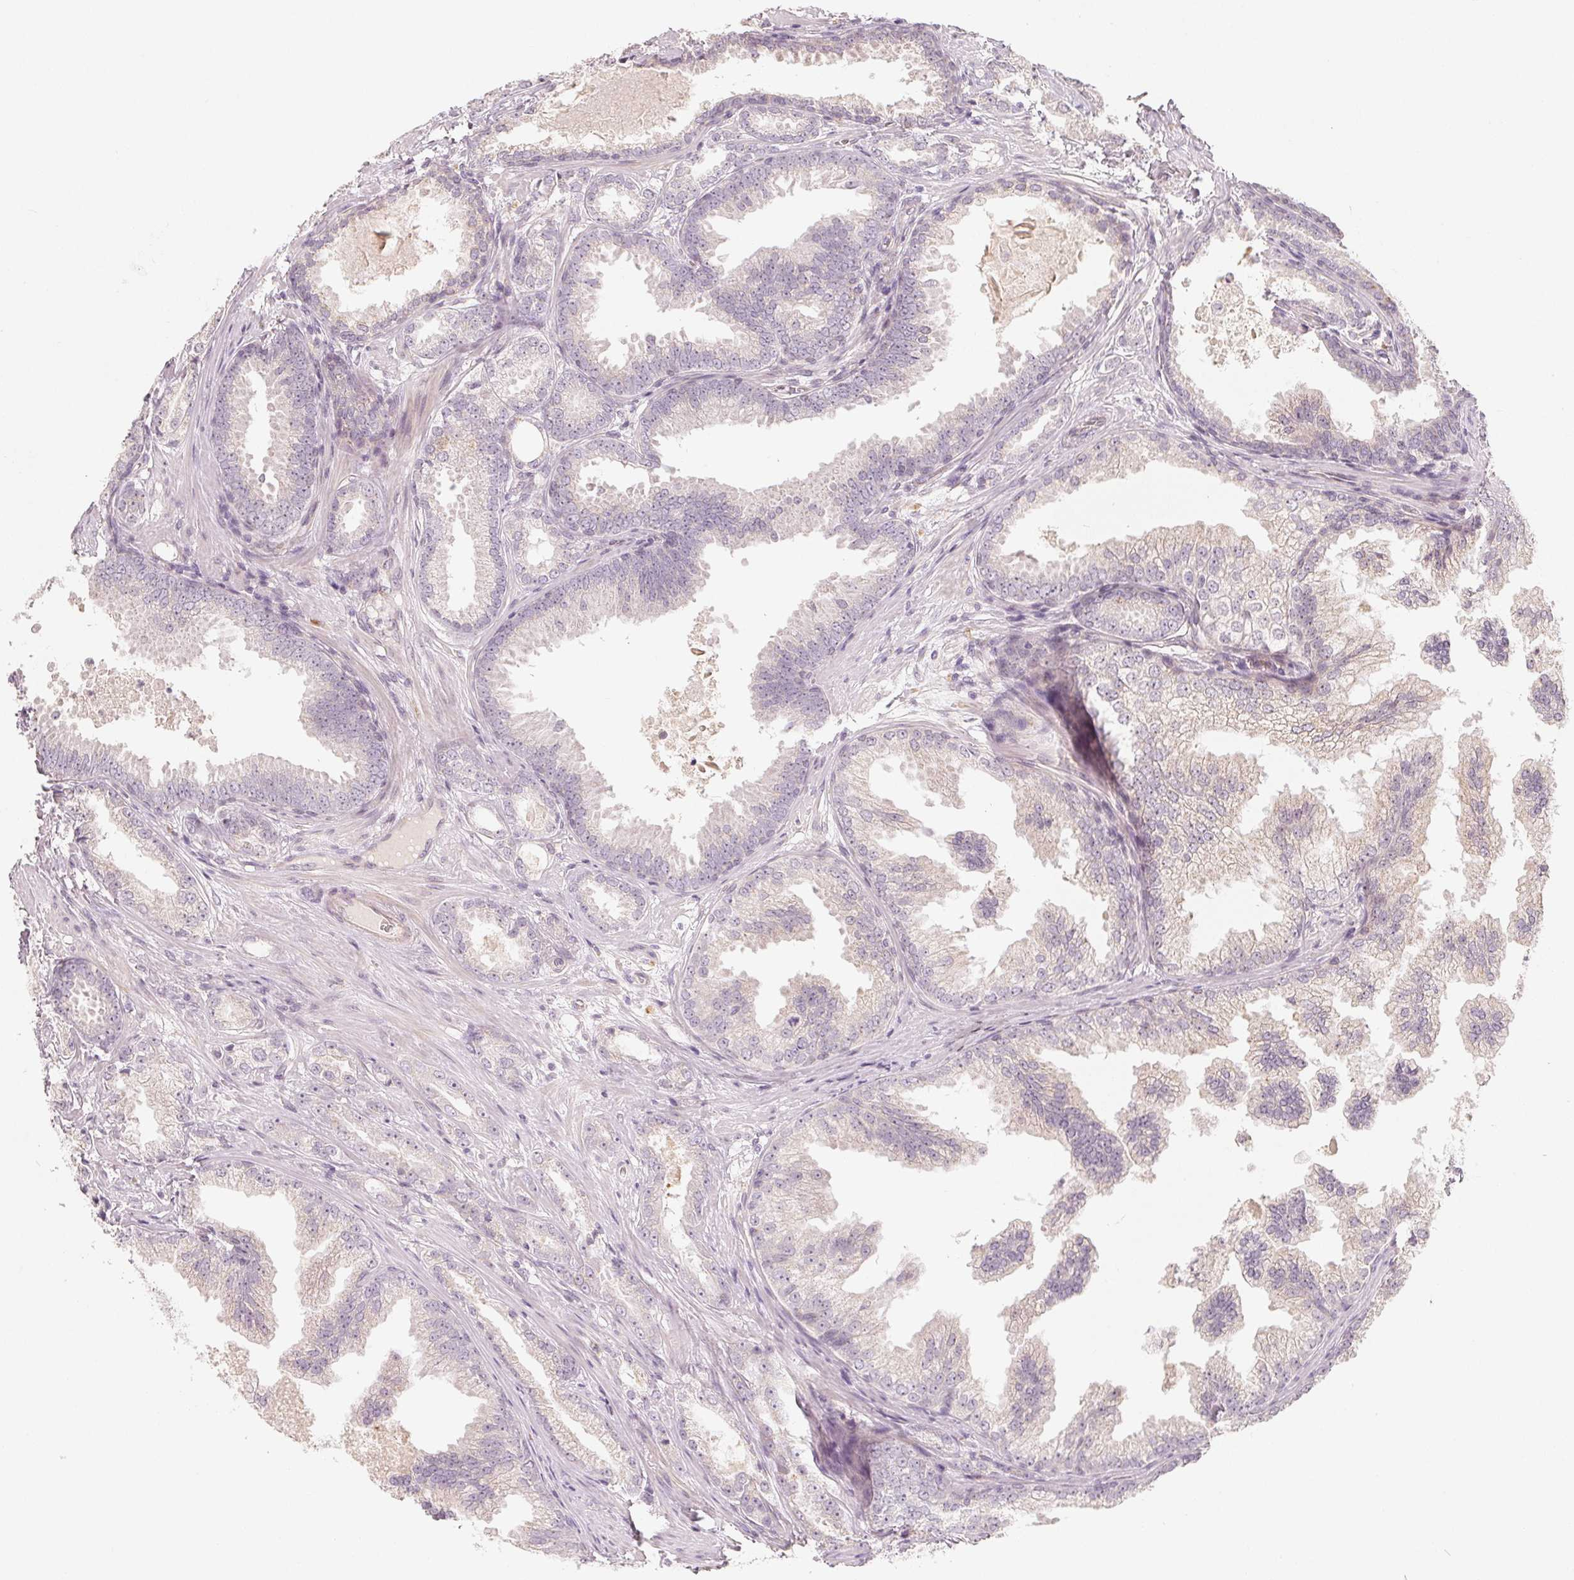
{"staining": {"intensity": "negative", "quantity": "none", "location": "none"}, "tissue": "prostate cancer", "cell_type": "Tumor cells", "image_type": "cancer", "snomed": [{"axis": "morphology", "description": "Adenocarcinoma, Low grade"}, {"axis": "topography", "description": "Prostate"}], "caption": "Tumor cells are negative for brown protein staining in adenocarcinoma (low-grade) (prostate).", "gene": "TMSB15B", "patient": {"sex": "male", "age": 65}}